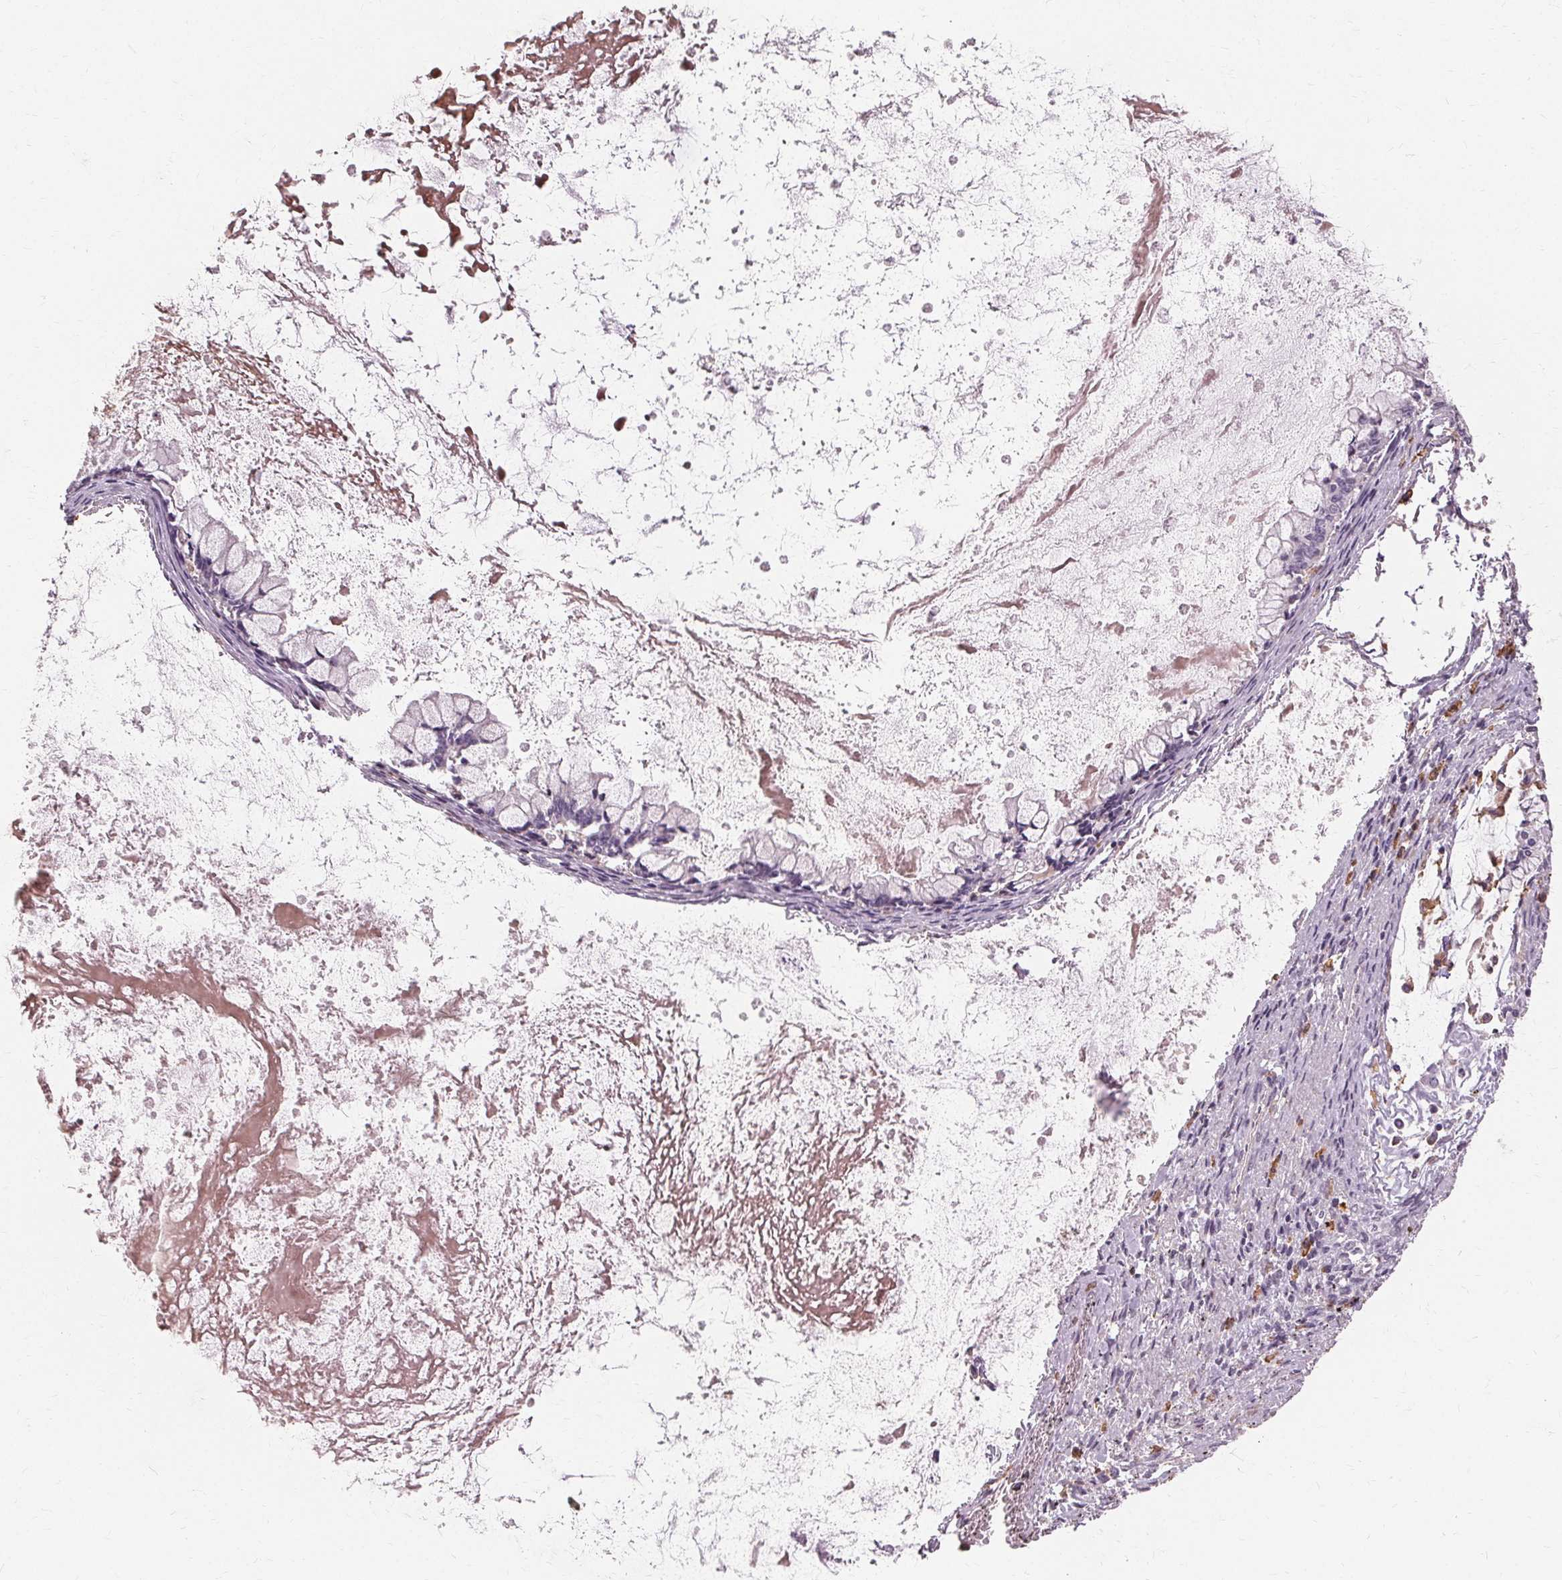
{"staining": {"intensity": "negative", "quantity": "none", "location": "none"}, "tissue": "ovarian cancer", "cell_type": "Tumor cells", "image_type": "cancer", "snomed": [{"axis": "morphology", "description": "Cystadenocarcinoma, mucinous, NOS"}, {"axis": "topography", "description": "Ovary"}], "caption": "Immunohistochemistry (IHC) histopathology image of neoplastic tissue: ovarian cancer stained with DAB (3,3'-diaminobenzidine) shows no significant protein staining in tumor cells.", "gene": "IFNGR1", "patient": {"sex": "female", "age": 67}}